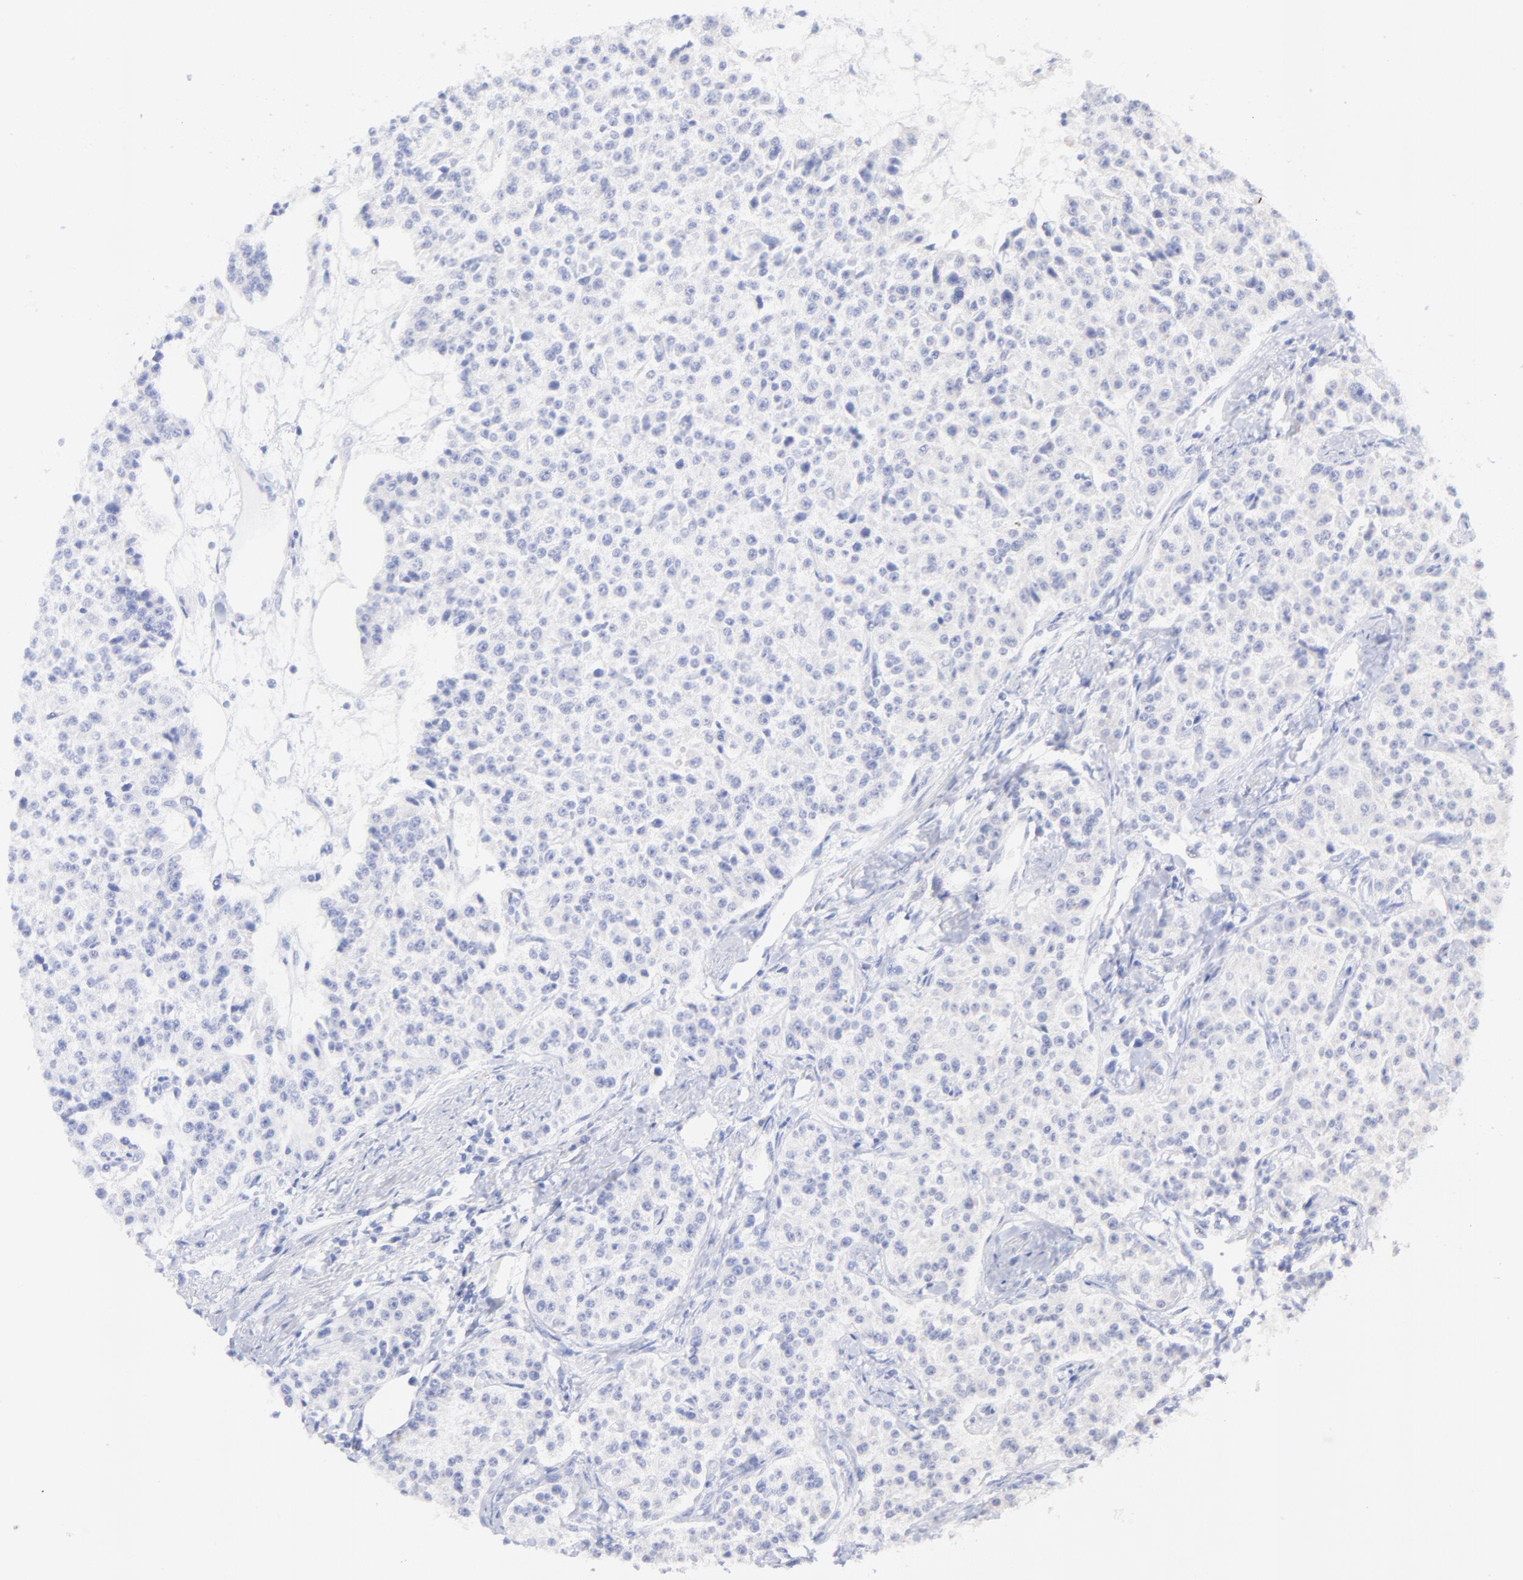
{"staining": {"intensity": "negative", "quantity": "none", "location": "none"}, "tissue": "carcinoid", "cell_type": "Tumor cells", "image_type": "cancer", "snomed": [{"axis": "morphology", "description": "Carcinoid, malignant, NOS"}, {"axis": "topography", "description": "Stomach"}], "caption": "Immunohistochemical staining of carcinoid demonstrates no significant expression in tumor cells.", "gene": "CFAP57", "patient": {"sex": "female", "age": 76}}